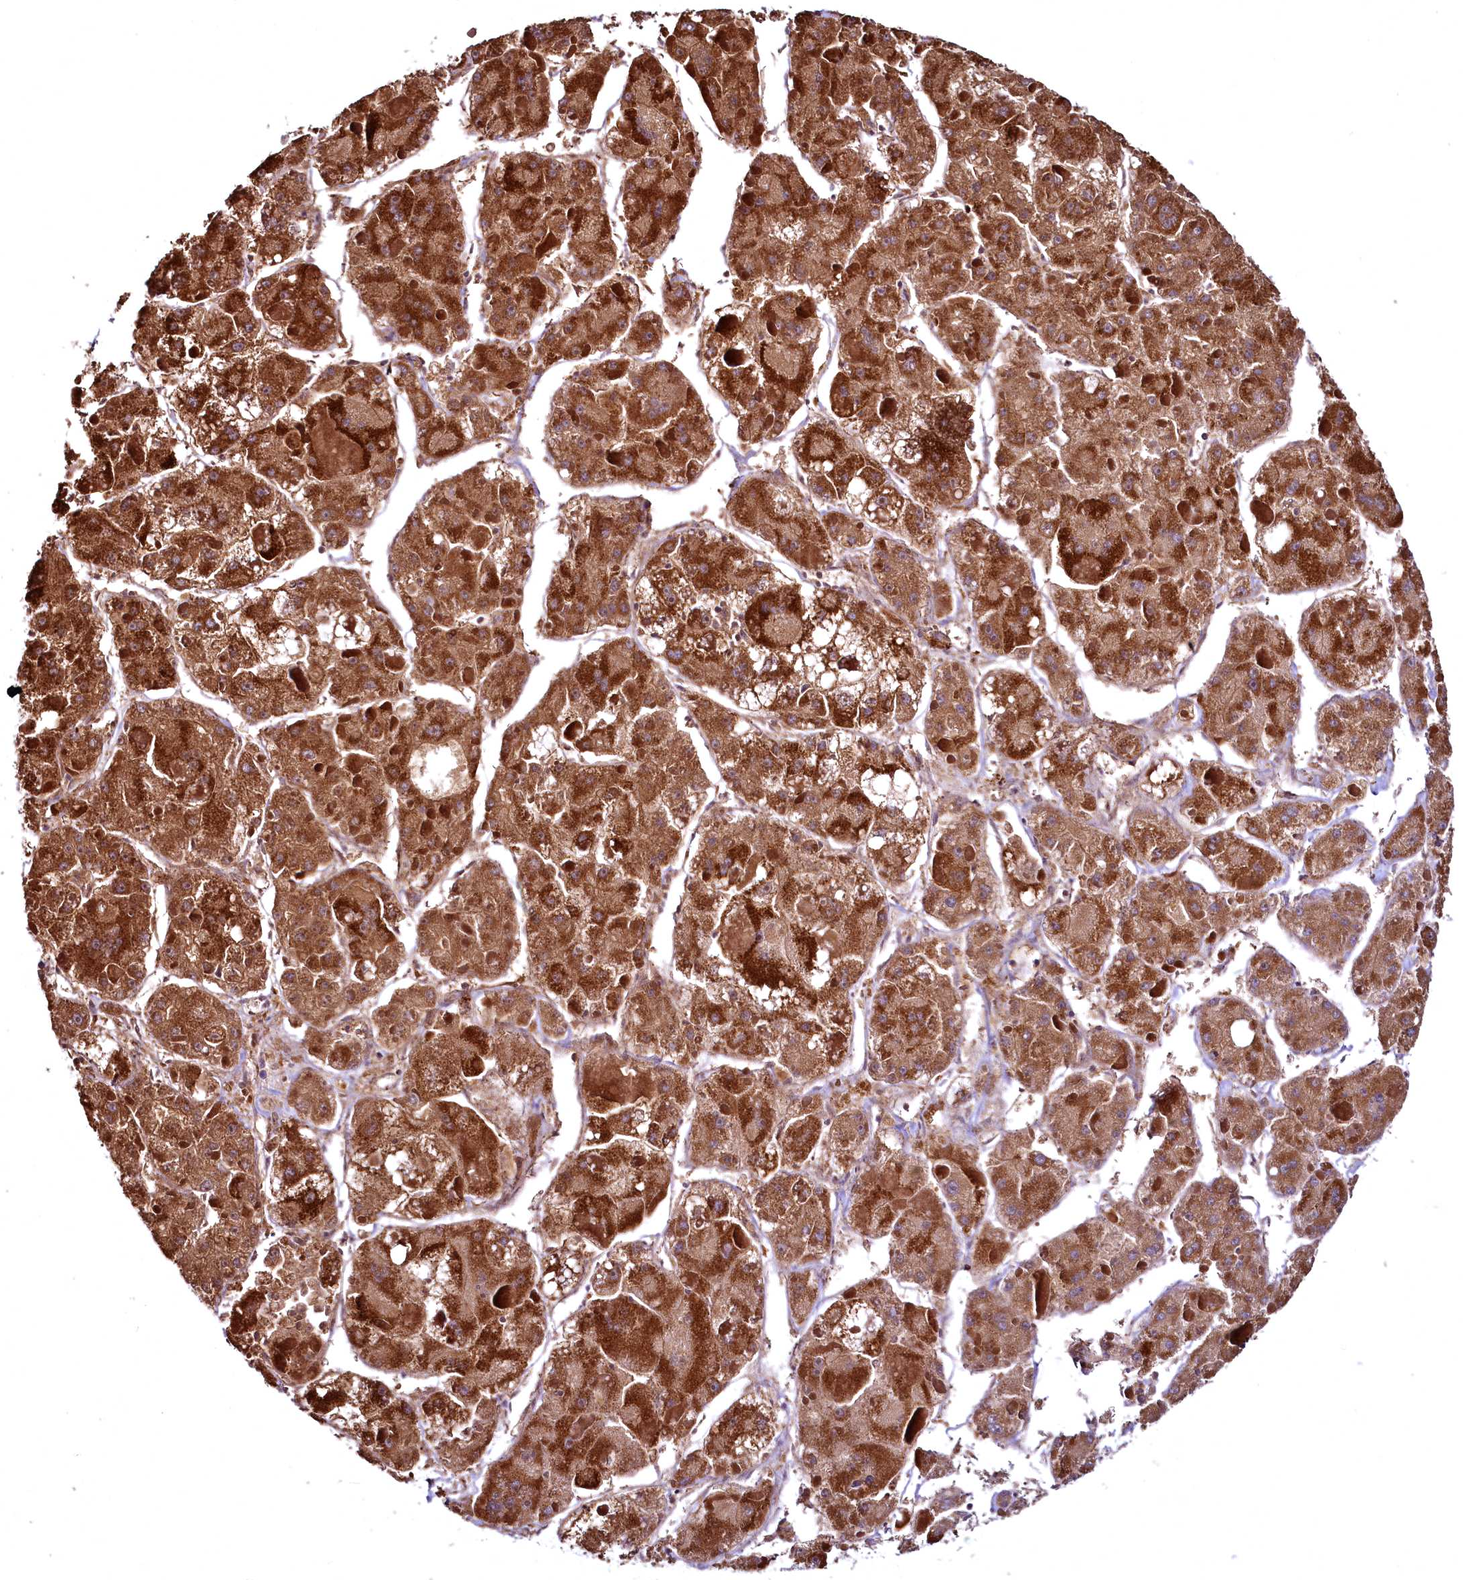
{"staining": {"intensity": "strong", "quantity": ">75%", "location": "cytoplasmic/membranous"}, "tissue": "liver cancer", "cell_type": "Tumor cells", "image_type": "cancer", "snomed": [{"axis": "morphology", "description": "Carcinoma, Hepatocellular, NOS"}, {"axis": "topography", "description": "Liver"}], "caption": "Immunohistochemical staining of liver cancer reveals high levels of strong cytoplasmic/membranous staining in about >75% of tumor cells.", "gene": "TBCEL", "patient": {"sex": "female", "age": 73}}